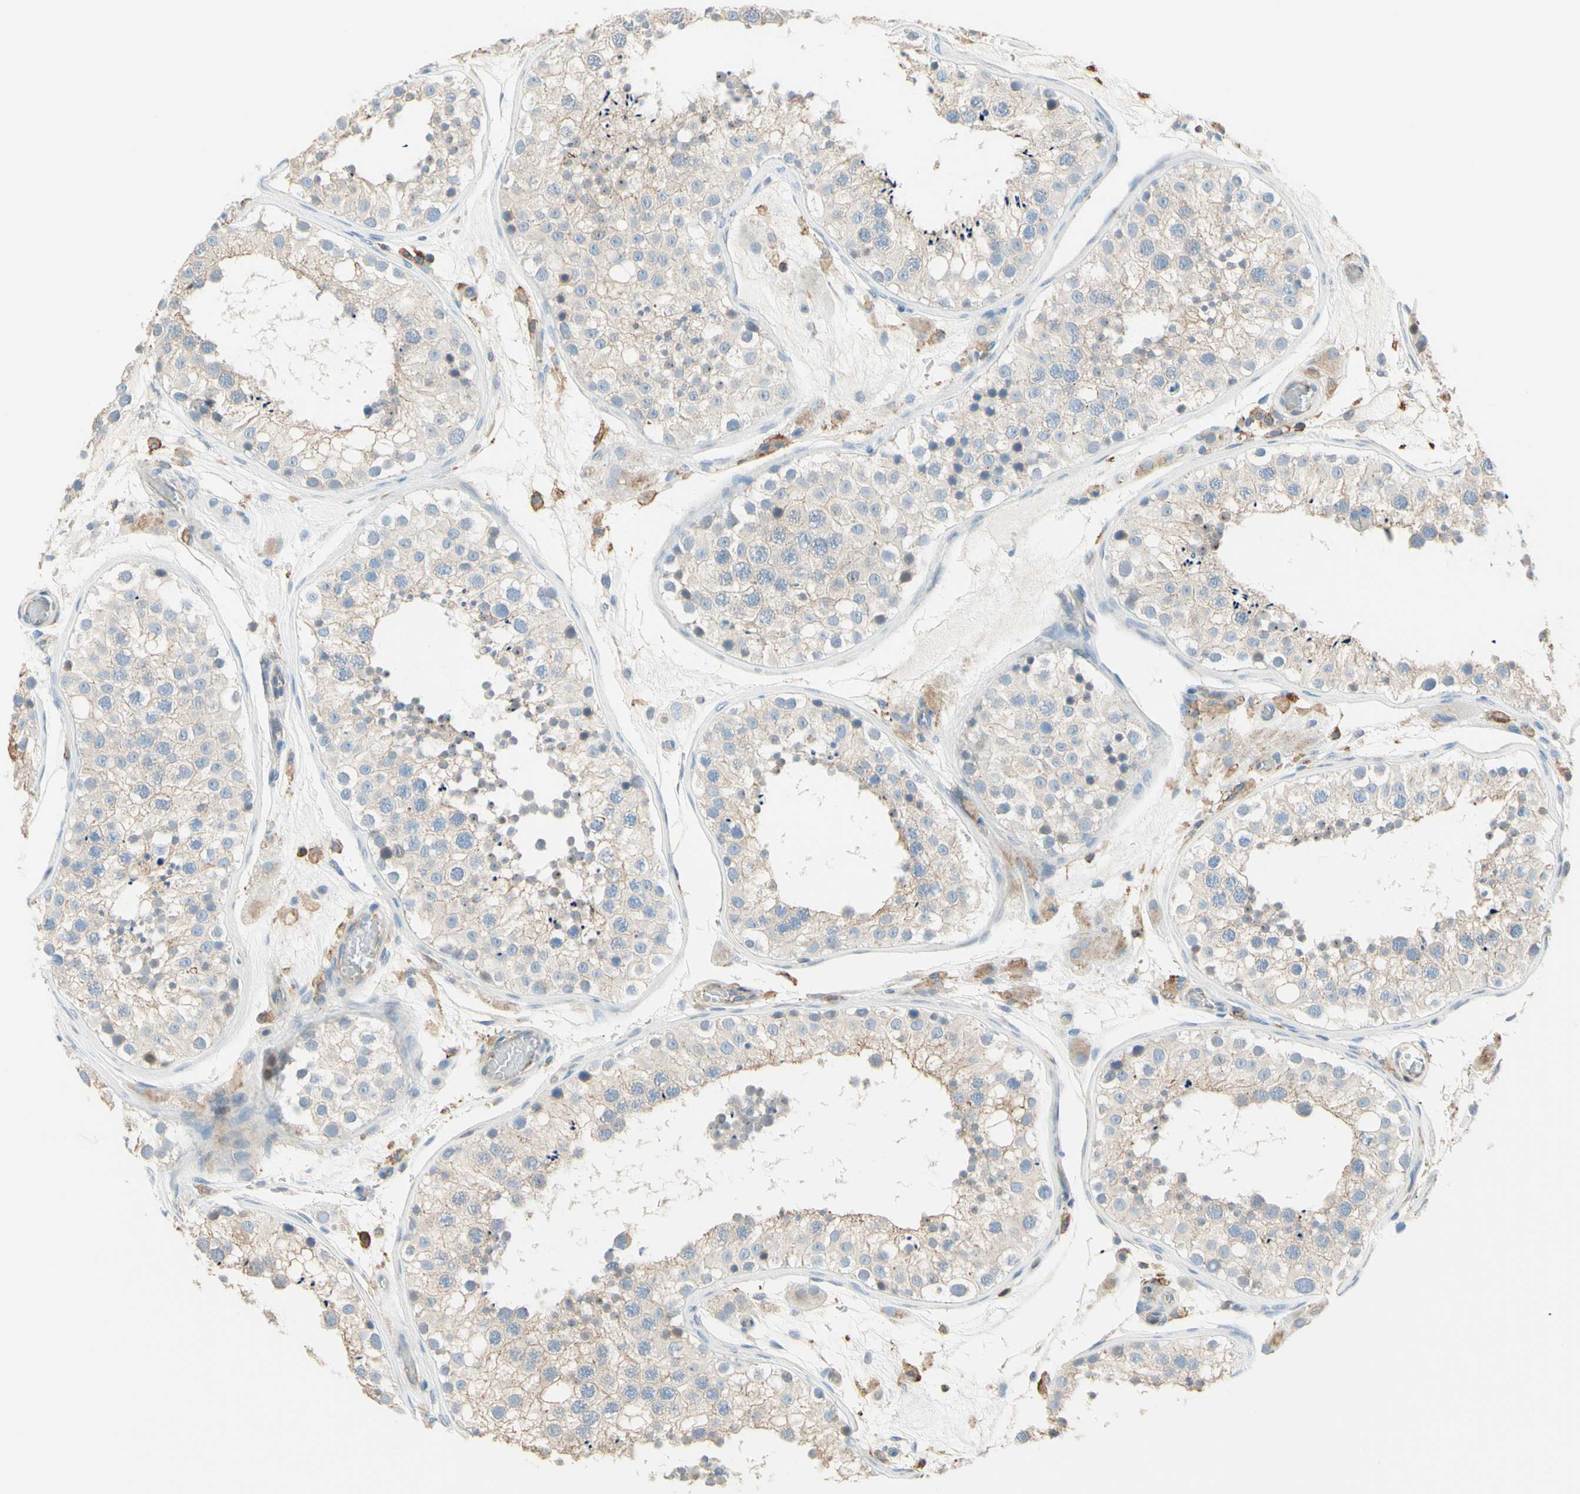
{"staining": {"intensity": "weak", "quantity": "<25%", "location": "cytoplasmic/membranous"}, "tissue": "testis", "cell_type": "Cells in seminiferous ducts", "image_type": "normal", "snomed": [{"axis": "morphology", "description": "Normal tissue, NOS"}, {"axis": "topography", "description": "Testis"}, {"axis": "topography", "description": "Epididymis"}], "caption": "Immunohistochemical staining of unremarkable testis displays no significant expression in cells in seminiferous ducts. (DAB (3,3'-diaminobenzidine) immunohistochemistry, high magnification).", "gene": "SEMA4C", "patient": {"sex": "male", "age": 26}}